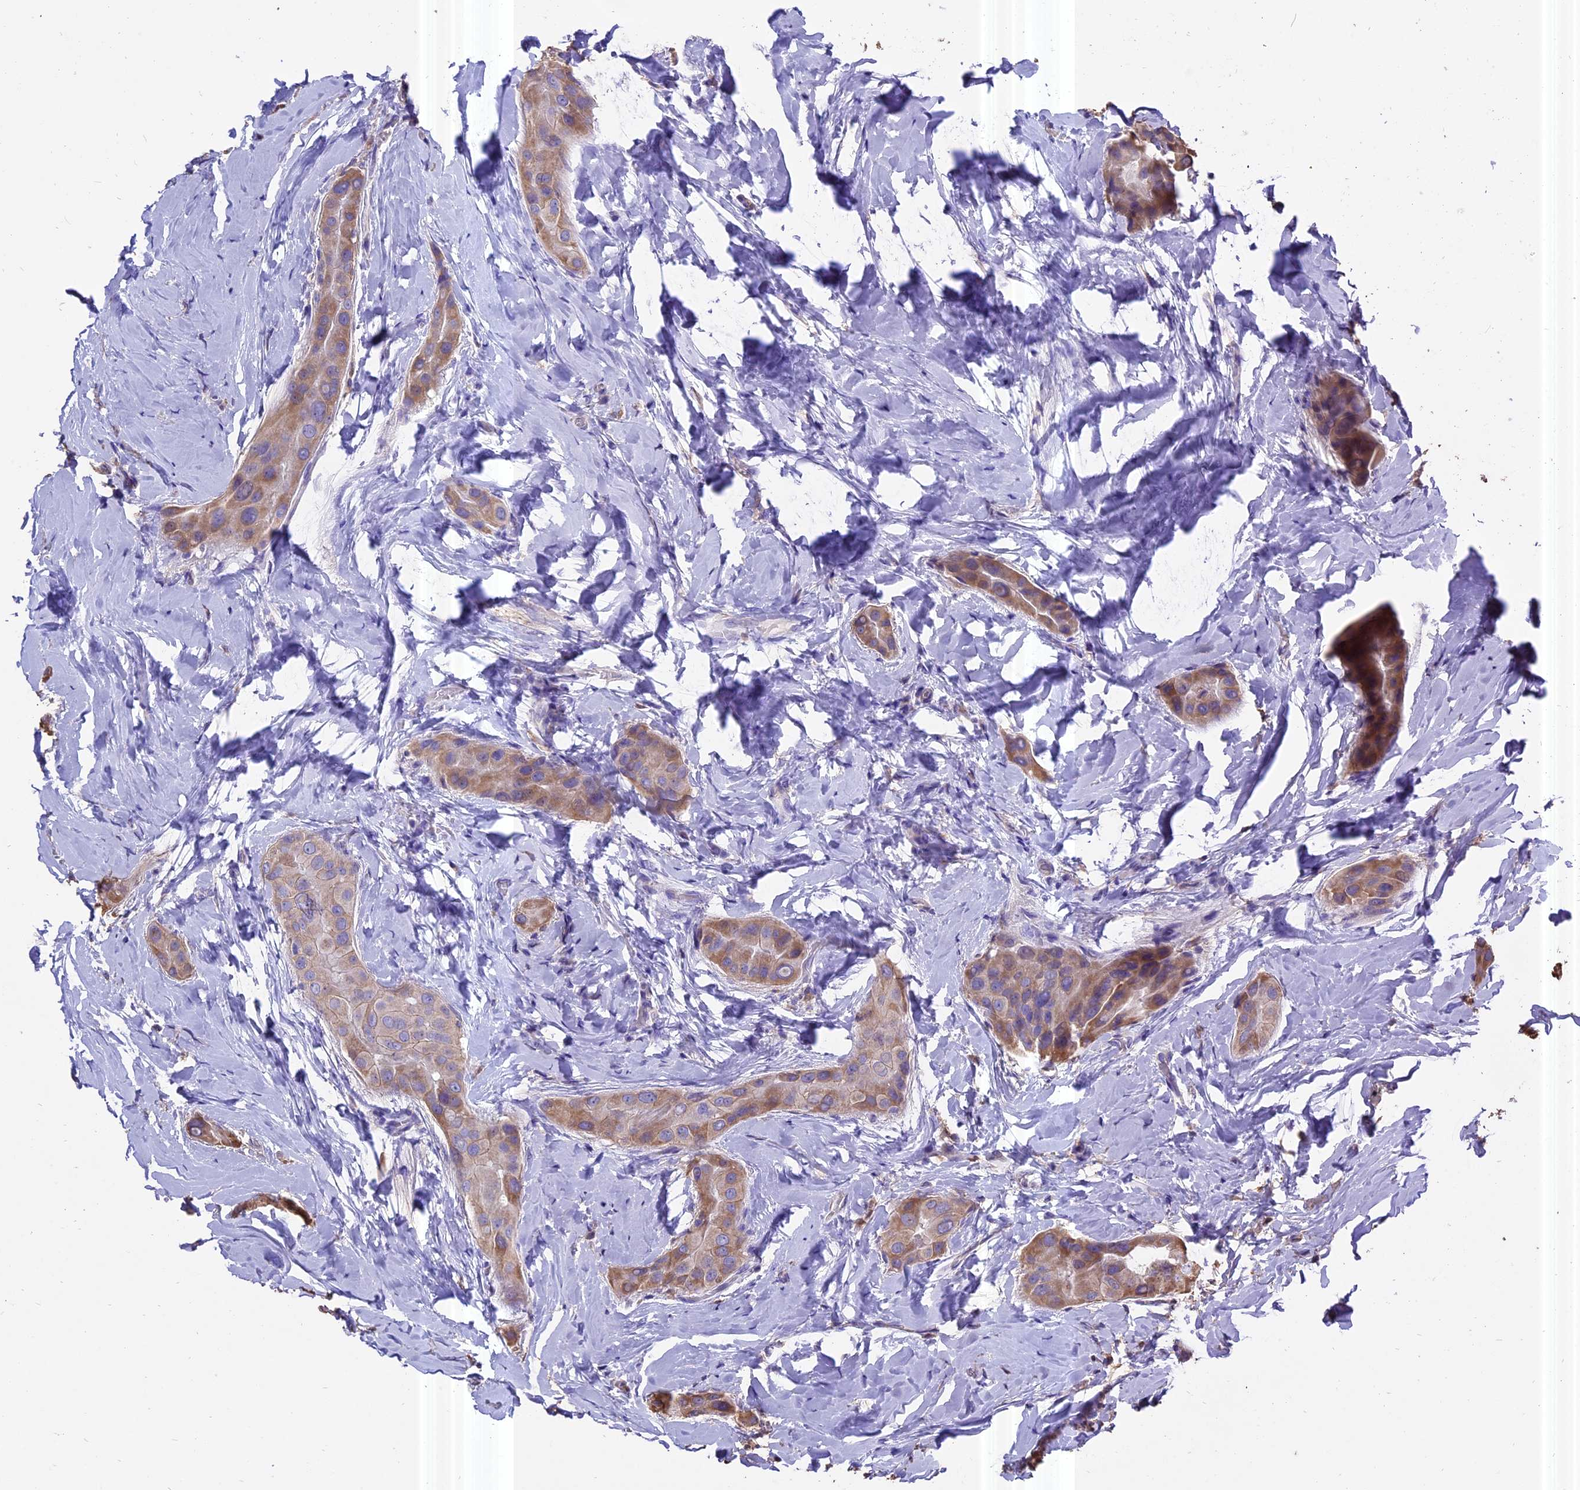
{"staining": {"intensity": "moderate", "quantity": "25%-75%", "location": "cytoplasmic/membranous"}, "tissue": "thyroid cancer", "cell_type": "Tumor cells", "image_type": "cancer", "snomed": [{"axis": "morphology", "description": "Papillary adenocarcinoma, NOS"}, {"axis": "topography", "description": "Thyroid gland"}], "caption": "A brown stain highlights moderate cytoplasmic/membranous positivity of a protein in thyroid cancer tumor cells.", "gene": "PGPEP1L", "patient": {"sex": "male", "age": 33}}